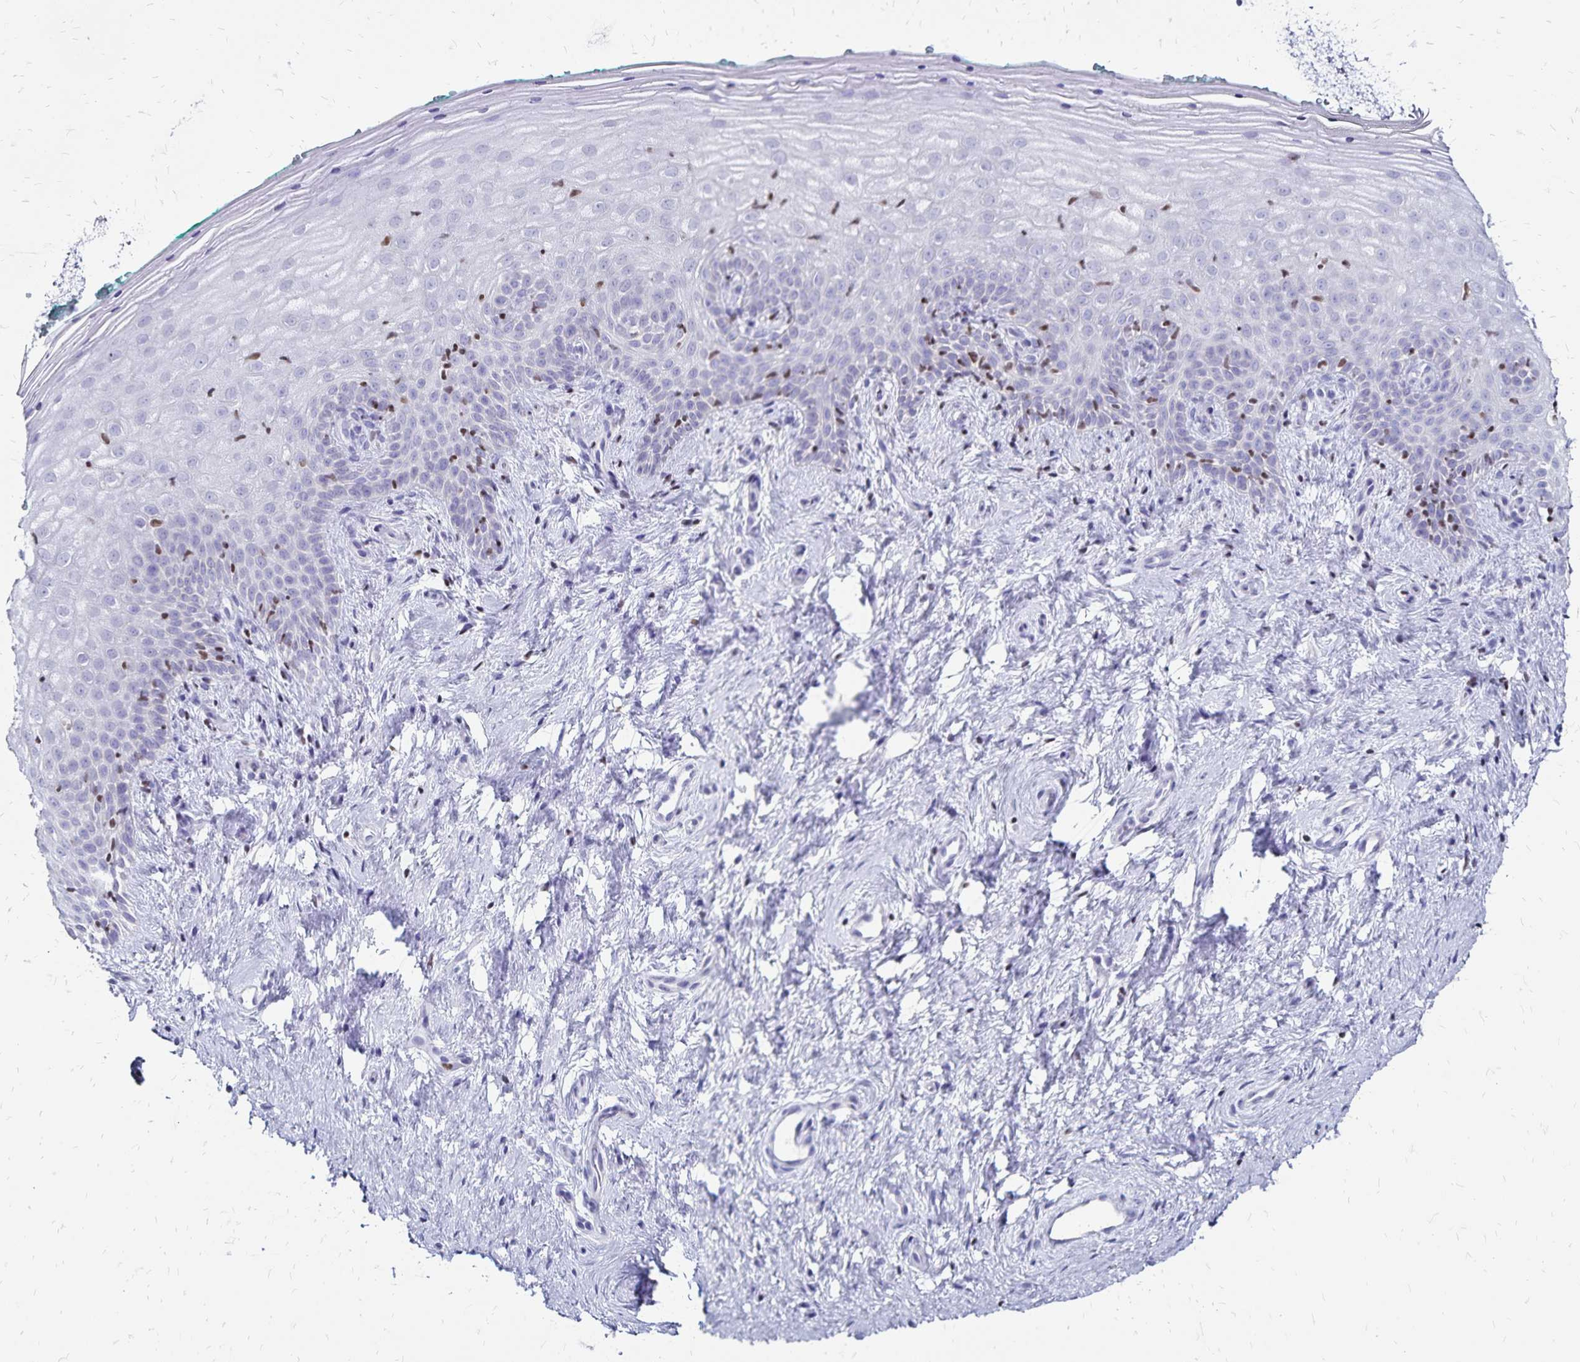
{"staining": {"intensity": "negative", "quantity": "none", "location": "none"}, "tissue": "vagina", "cell_type": "Squamous epithelial cells", "image_type": "normal", "snomed": [{"axis": "morphology", "description": "Normal tissue, NOS"}, {"axis": "topography", "description": "Vagina"}], "caption": "Immunohistochemical staining of unremarkable human vagina exhibits no significant staining in squamous epithelial cells.", "gene": "IKZF1", "patient": {"sex": "female", "age": 45}}